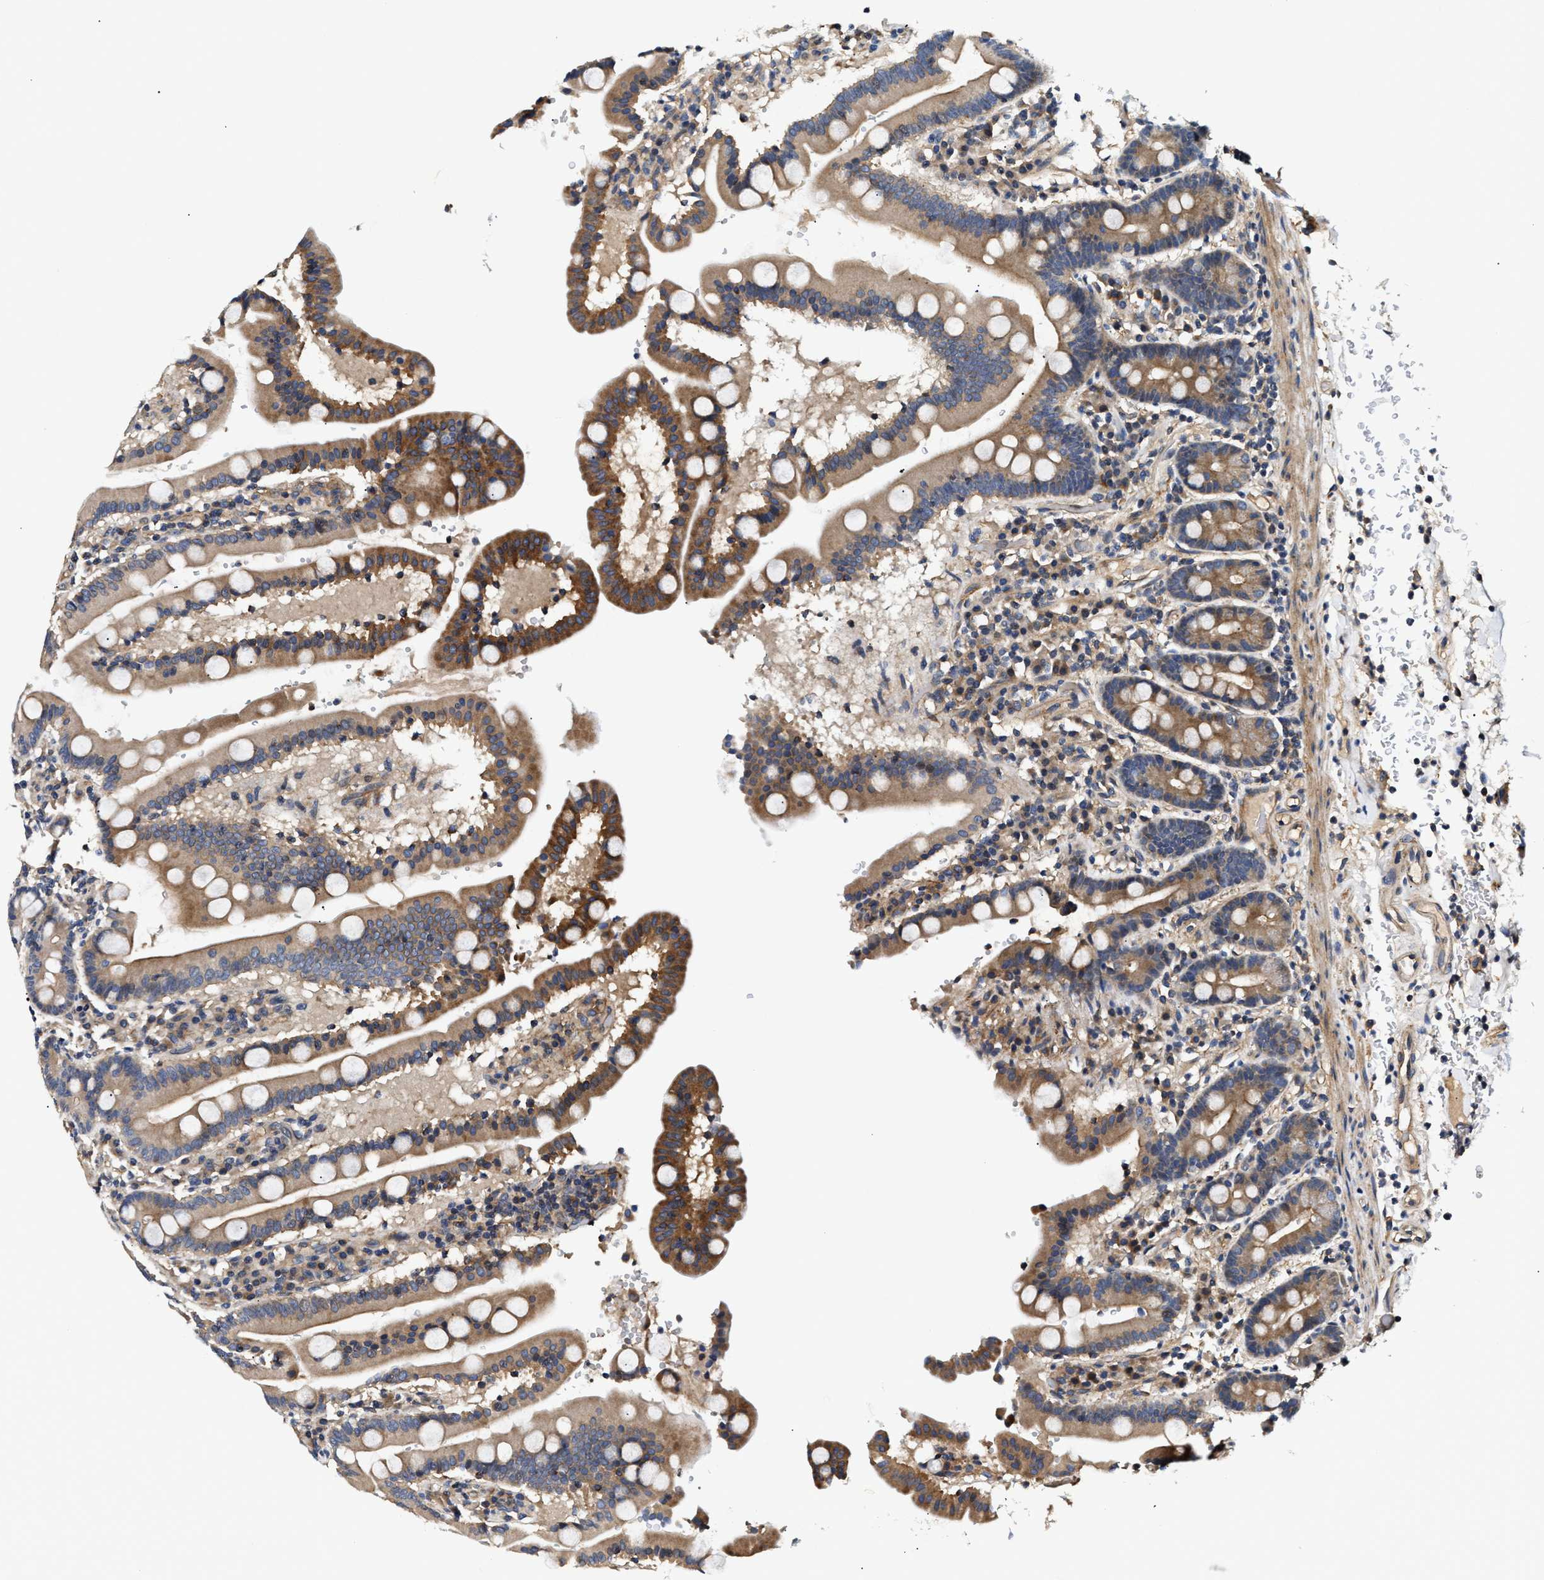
{"staining": {"intensity": "moderate", "quantity": ">75%", "location": "cytoplasmic/membranous"}, "tissue": "duodenum", "cell_type": "Glandular cells", "image_type": "normal", "snomed": [{"axis": "morphology", "description": "Normal tissue, NOS"}, {"axis": "topography", "description": "Small intestine, NOS"}], "caption": "Brown immunohistochemical staining in benign duodenum shows moderate cytoplasmic/membranous positivity in about >75% of glandular cells. (brown staining indicates protein expression, while blue staining denotes nuclei).", "gene": "TEX2", "patient": {"sex": "female", "age": 71}}